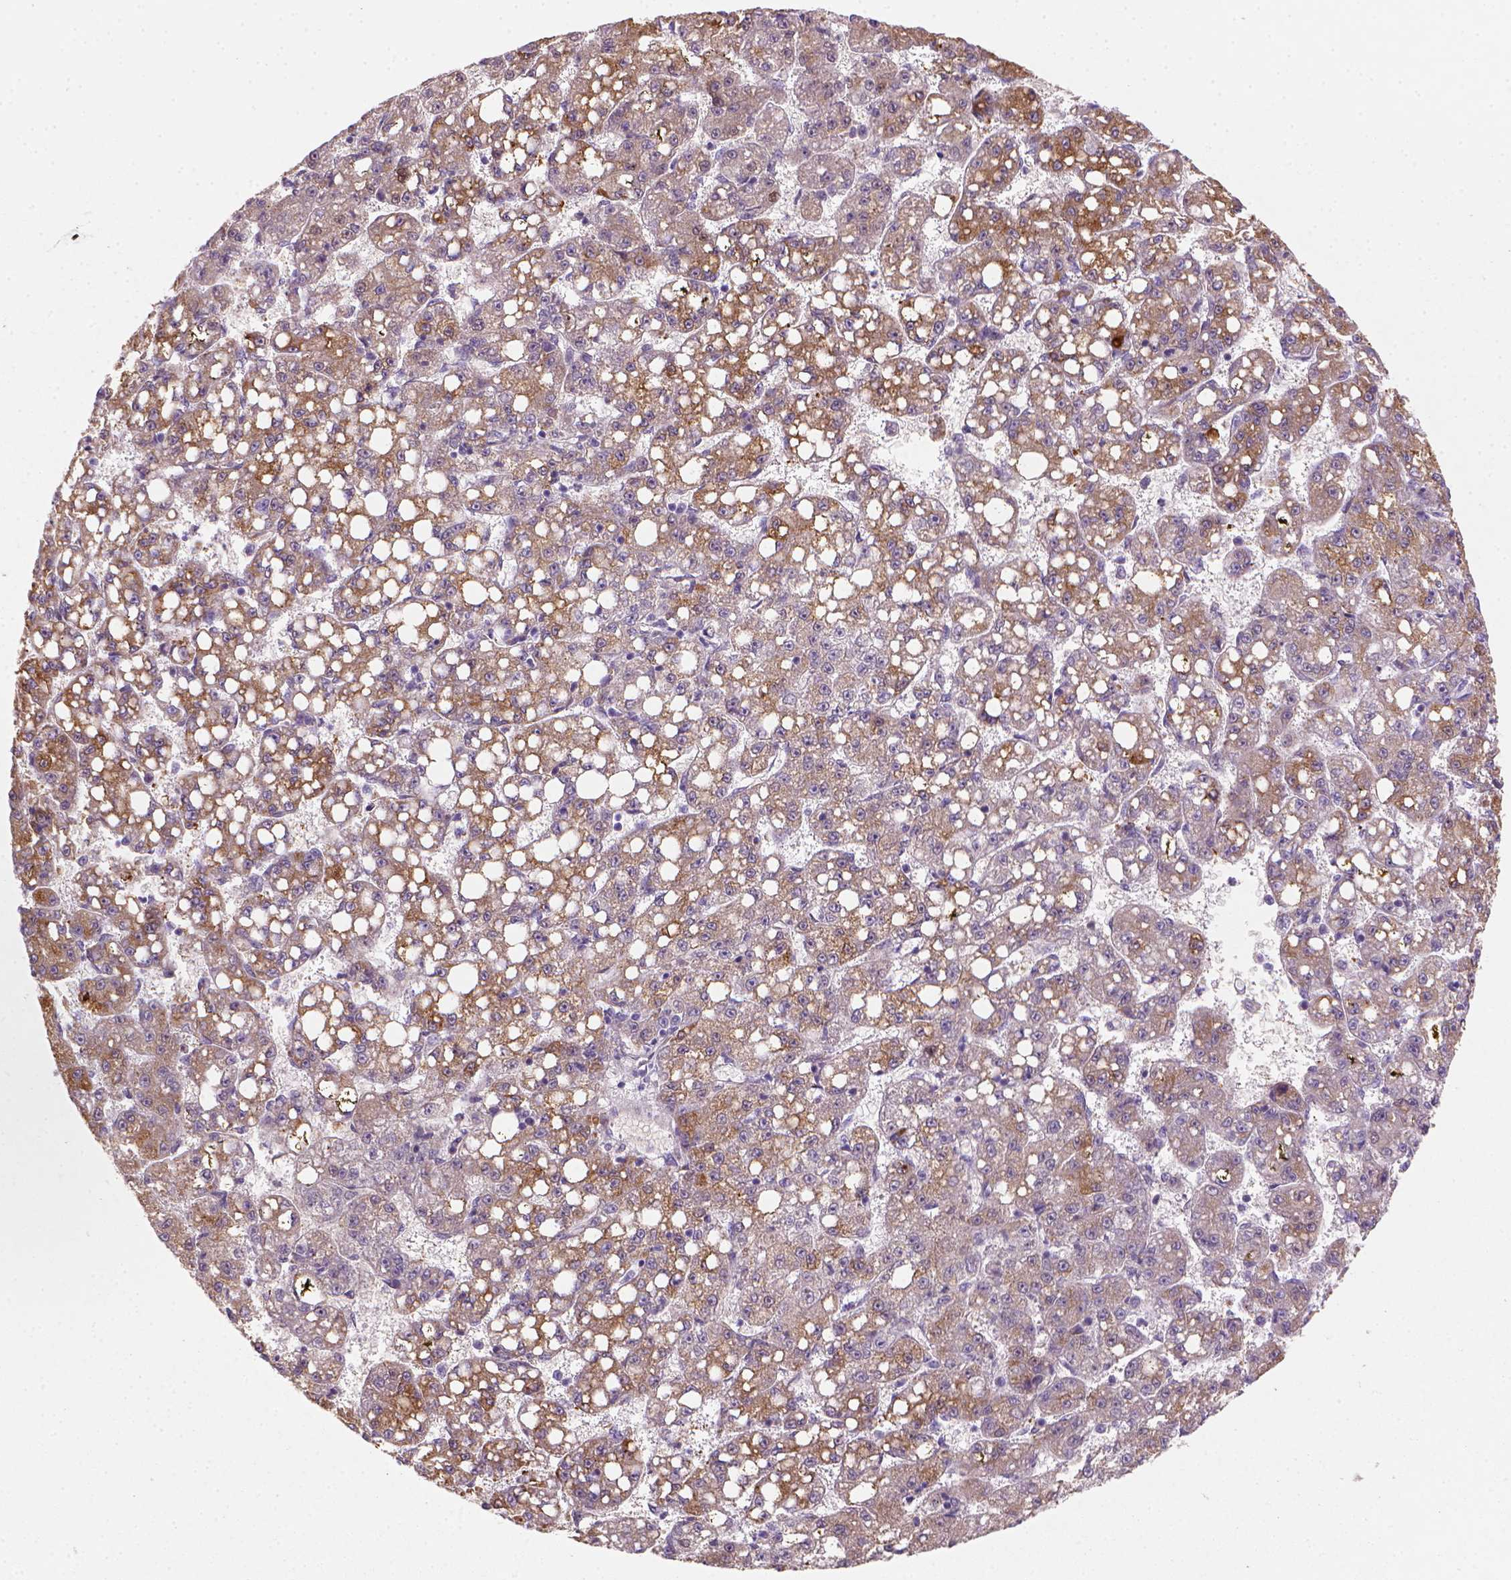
{"staining": {"intensity": "moderate", "quantity": ">75%", "location": "cytoplasmic/membranous"}, "tissue": "liver cancer", "cell_type": "Tumor cells", "image_type": "cancer", "snomed": [{"axis": "morphology", "description": "Carcinoma, Hepatocellular, NOS"}, {"axis": "topography", "description": "Liver"}], "caption": "Human liver hepatocellular carcinoma stained for a protein (brown) reveals moderate cytoplasmic/membranous positive staining in approximately >75% of tumor cells.", "gene": "CES2", "patient": {"sex": "female", "age": 65}}